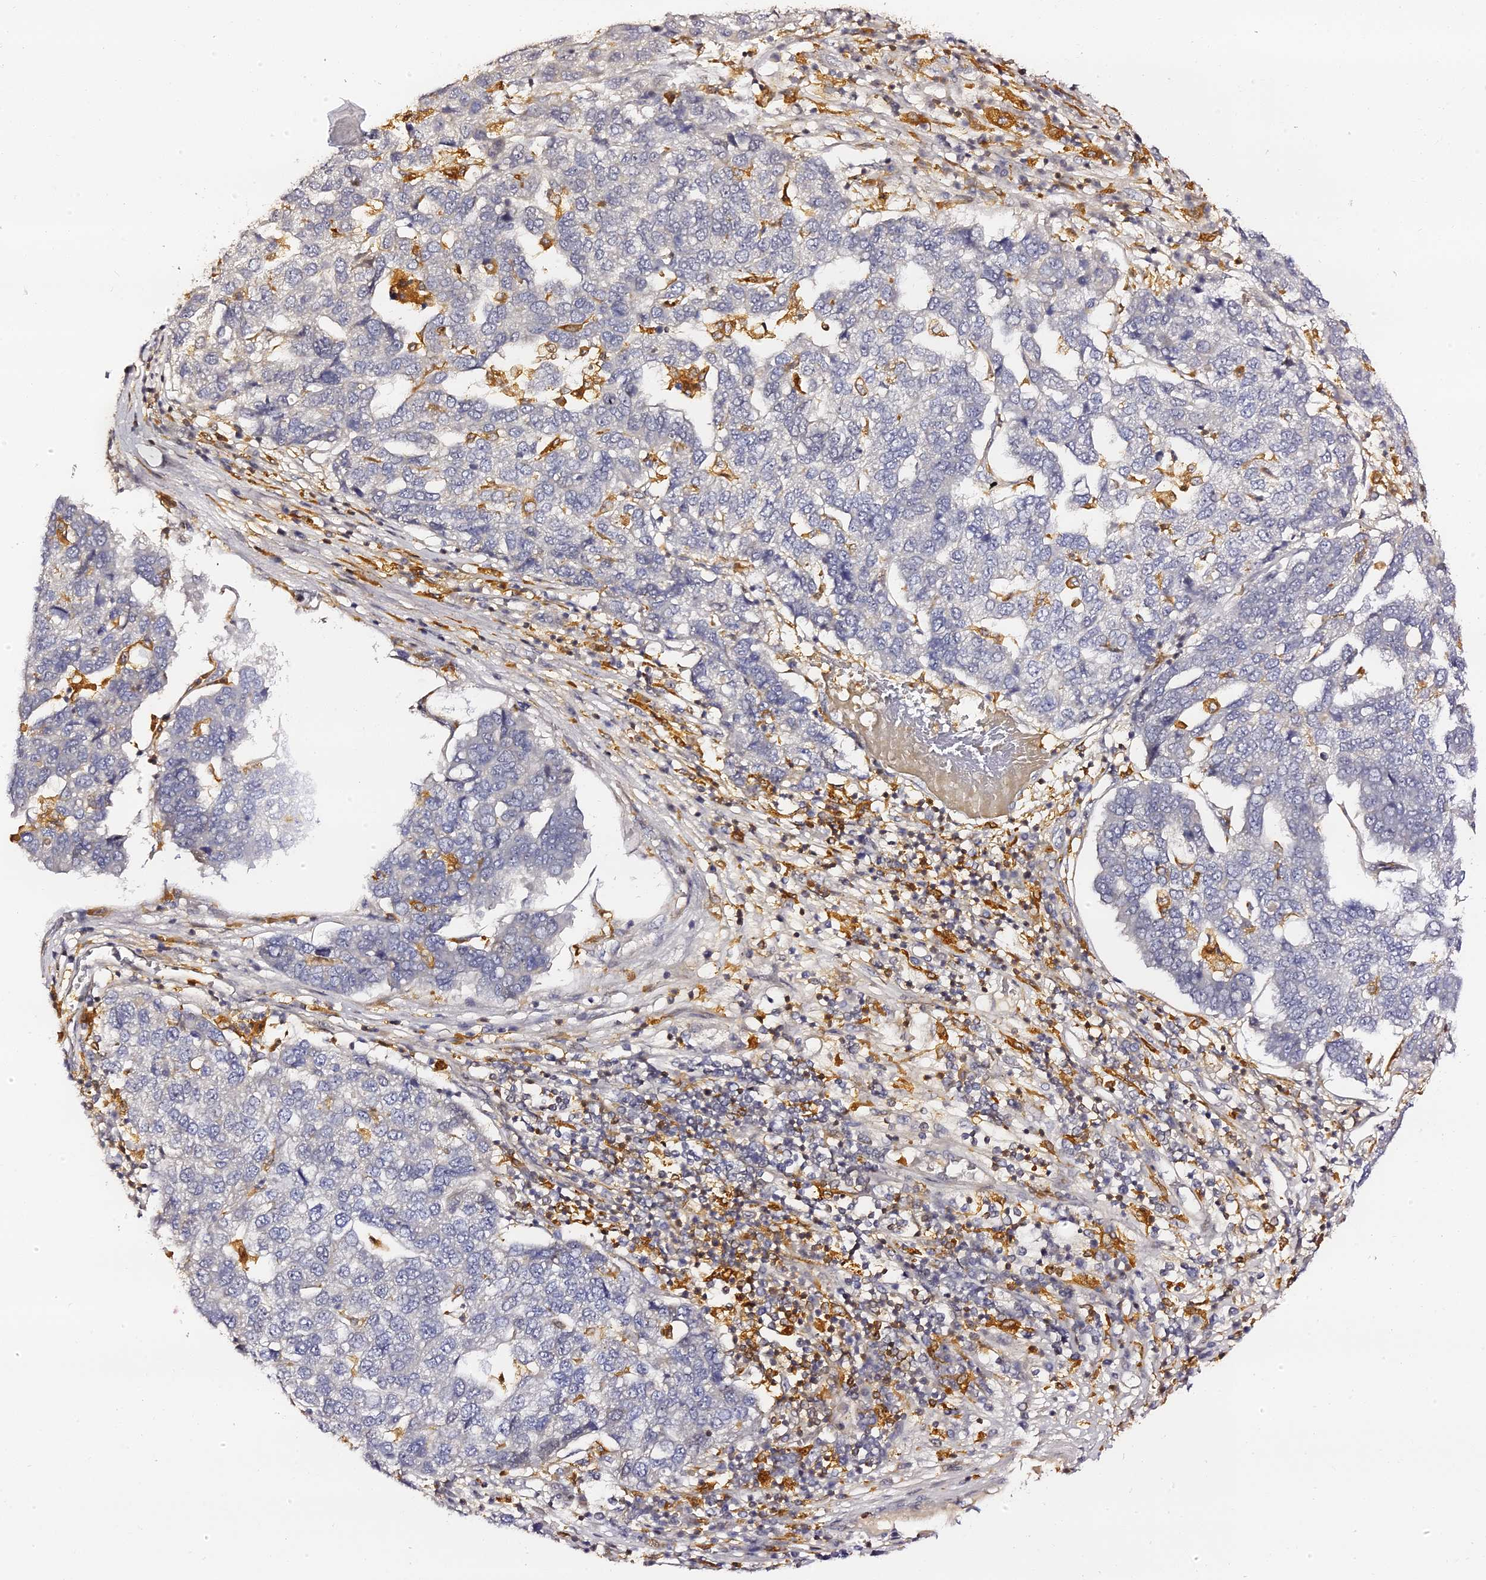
{"staining": {"intensity": "negative", "quantity": "none", "location": "none"}, "tissue": "pancreatic cancer", "cell_type": "Tumor cells", "image_type": "cancer", "snomed": [{"axis": "morphology", "description": "Adenocarcinoma, NOS"}, {"axis": "topography", "description": "Pancreas"}], "caption": "Tumor cells are negative for protein expression in human pancreatic adenocarcinoma.", "gene": "IL4I1", "patient": {"sex": "female", "age": 61}}